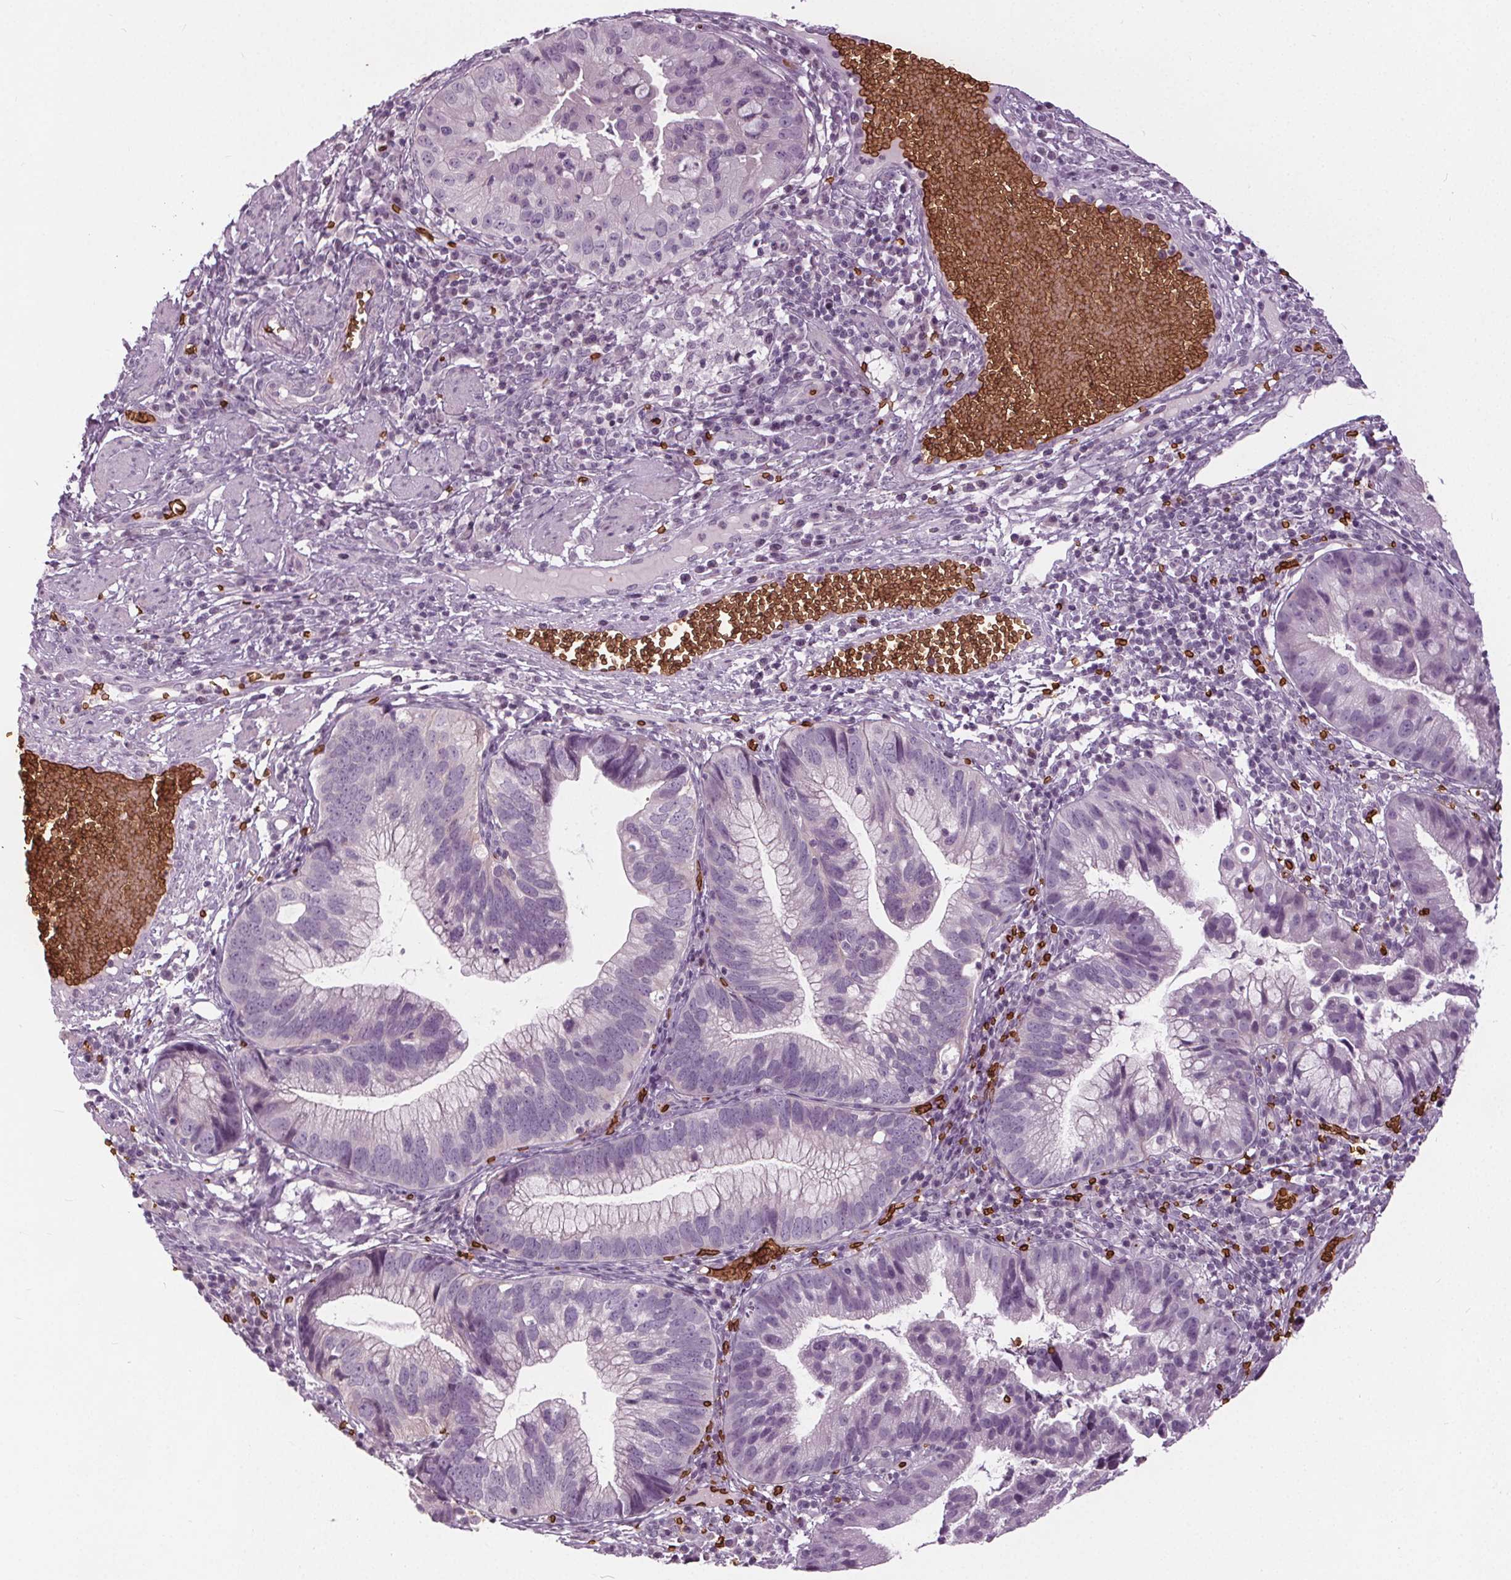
{"staining": {"intensity": "negative", "quantity": "none", "location": "none"}, "tissue": "cervical cancer", "cell_type": "Tumor cells", "image_type": "cancer", "snomed": [{"axis": "morphology", "description": "Adenocarcinoma, NOS"}, {"axis": "topography", "description": "Cervix"}], "caption": "The immunohistochemistry photomicrograph has no significant staining in tumor cells of cervical cancer (adenocarcinoma) tissue.", "gene": "SLC4A1", "patient": {"sex": "female", "age": 34}}